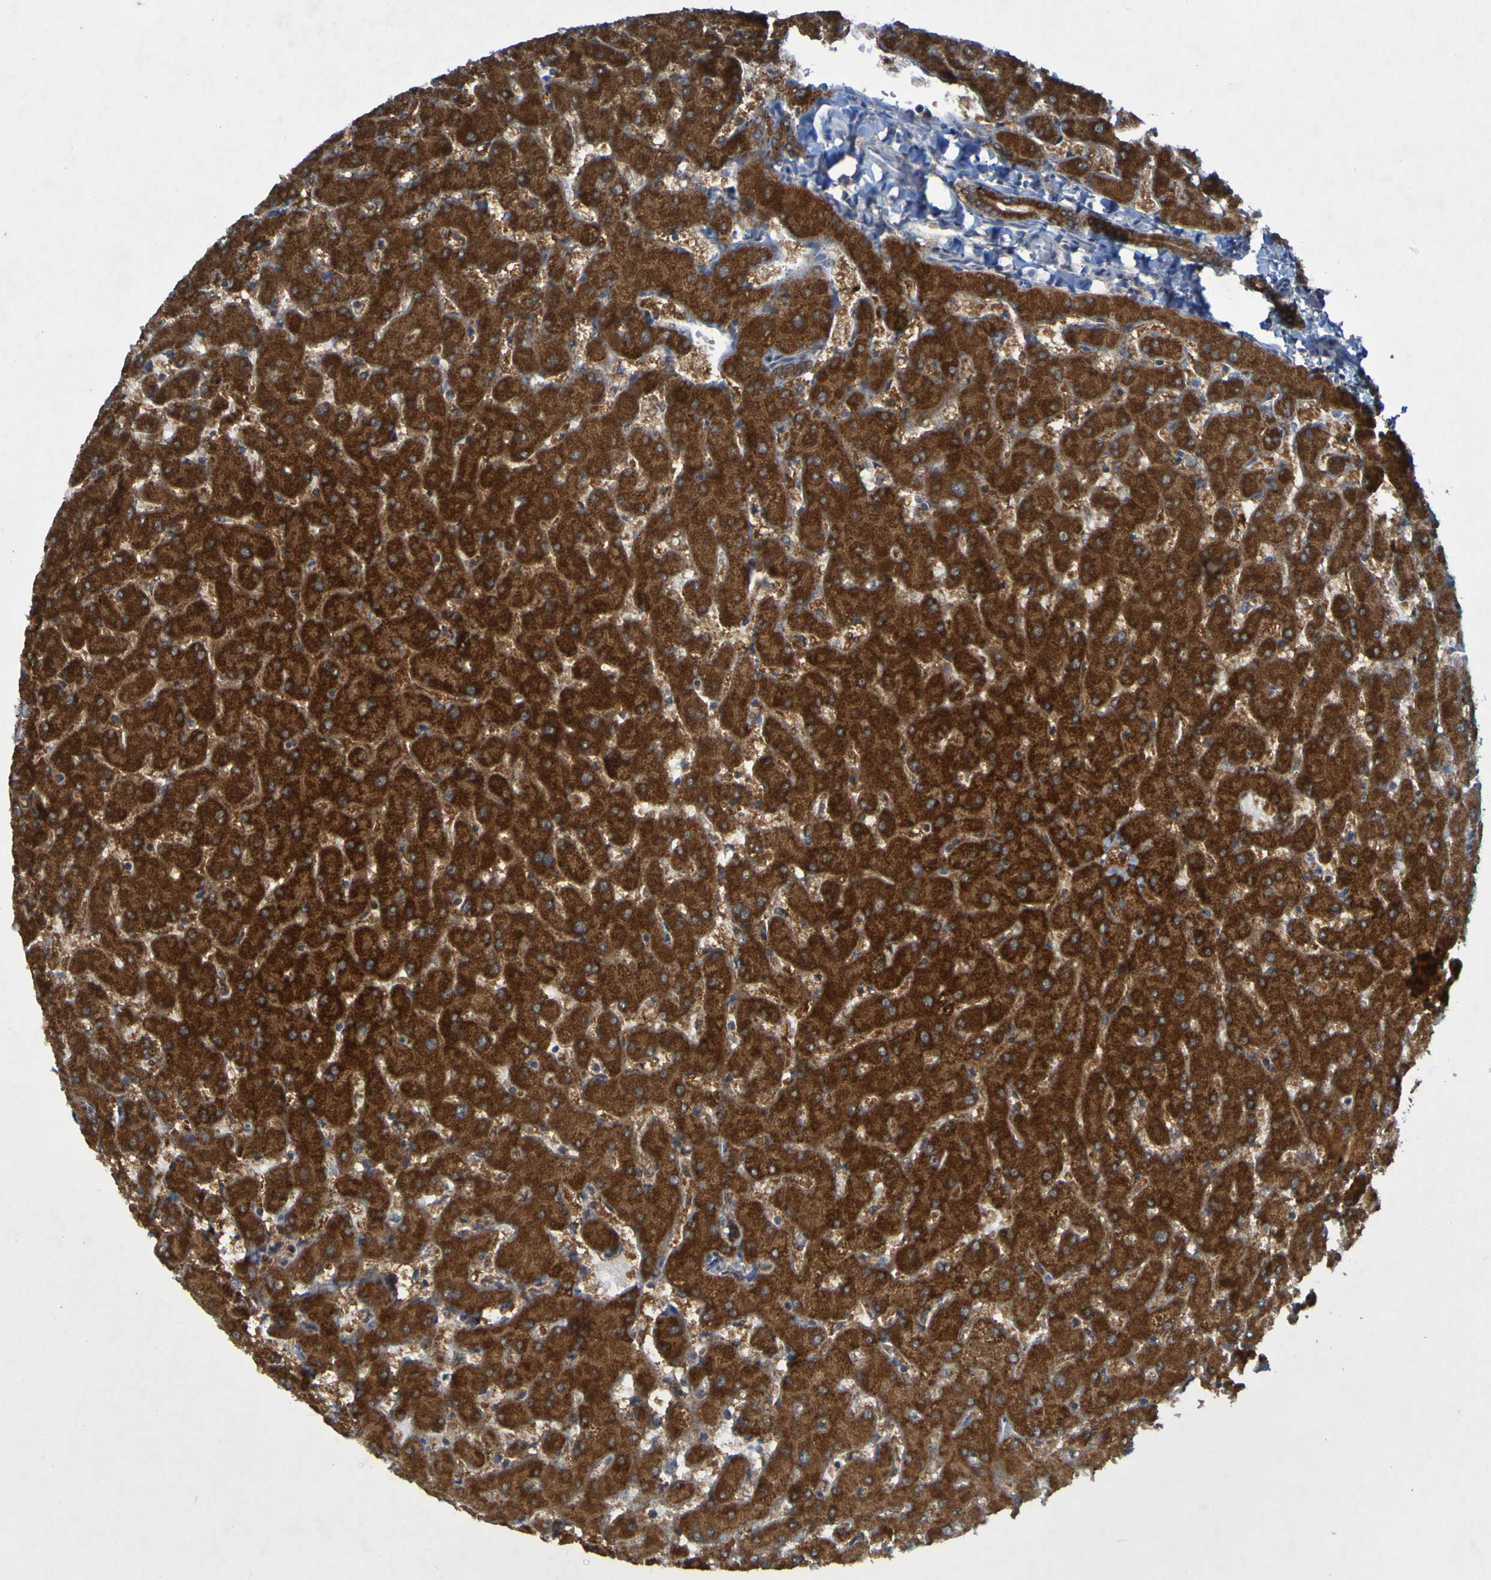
{"staining": {"intensity": "strong", "quantity": ">75%", "location": "cytoplasmic/membranous"}, "tissue": "liver", "cell_type": "Cholangiocytes", "image_type": "normal", "snomed": [{"axis": "morphology", "description": "Normal tissue, NOS"}, {"axis": "topography", "description": "Liver"}], "caption": "IHC of unremarkable human liver demonstrates high levels of strong cytoplasmic/membranous expression in about >75% of cholangiocytes.", "gene": "CCDC51", "patient": {"sex": "female", "age": 63}}